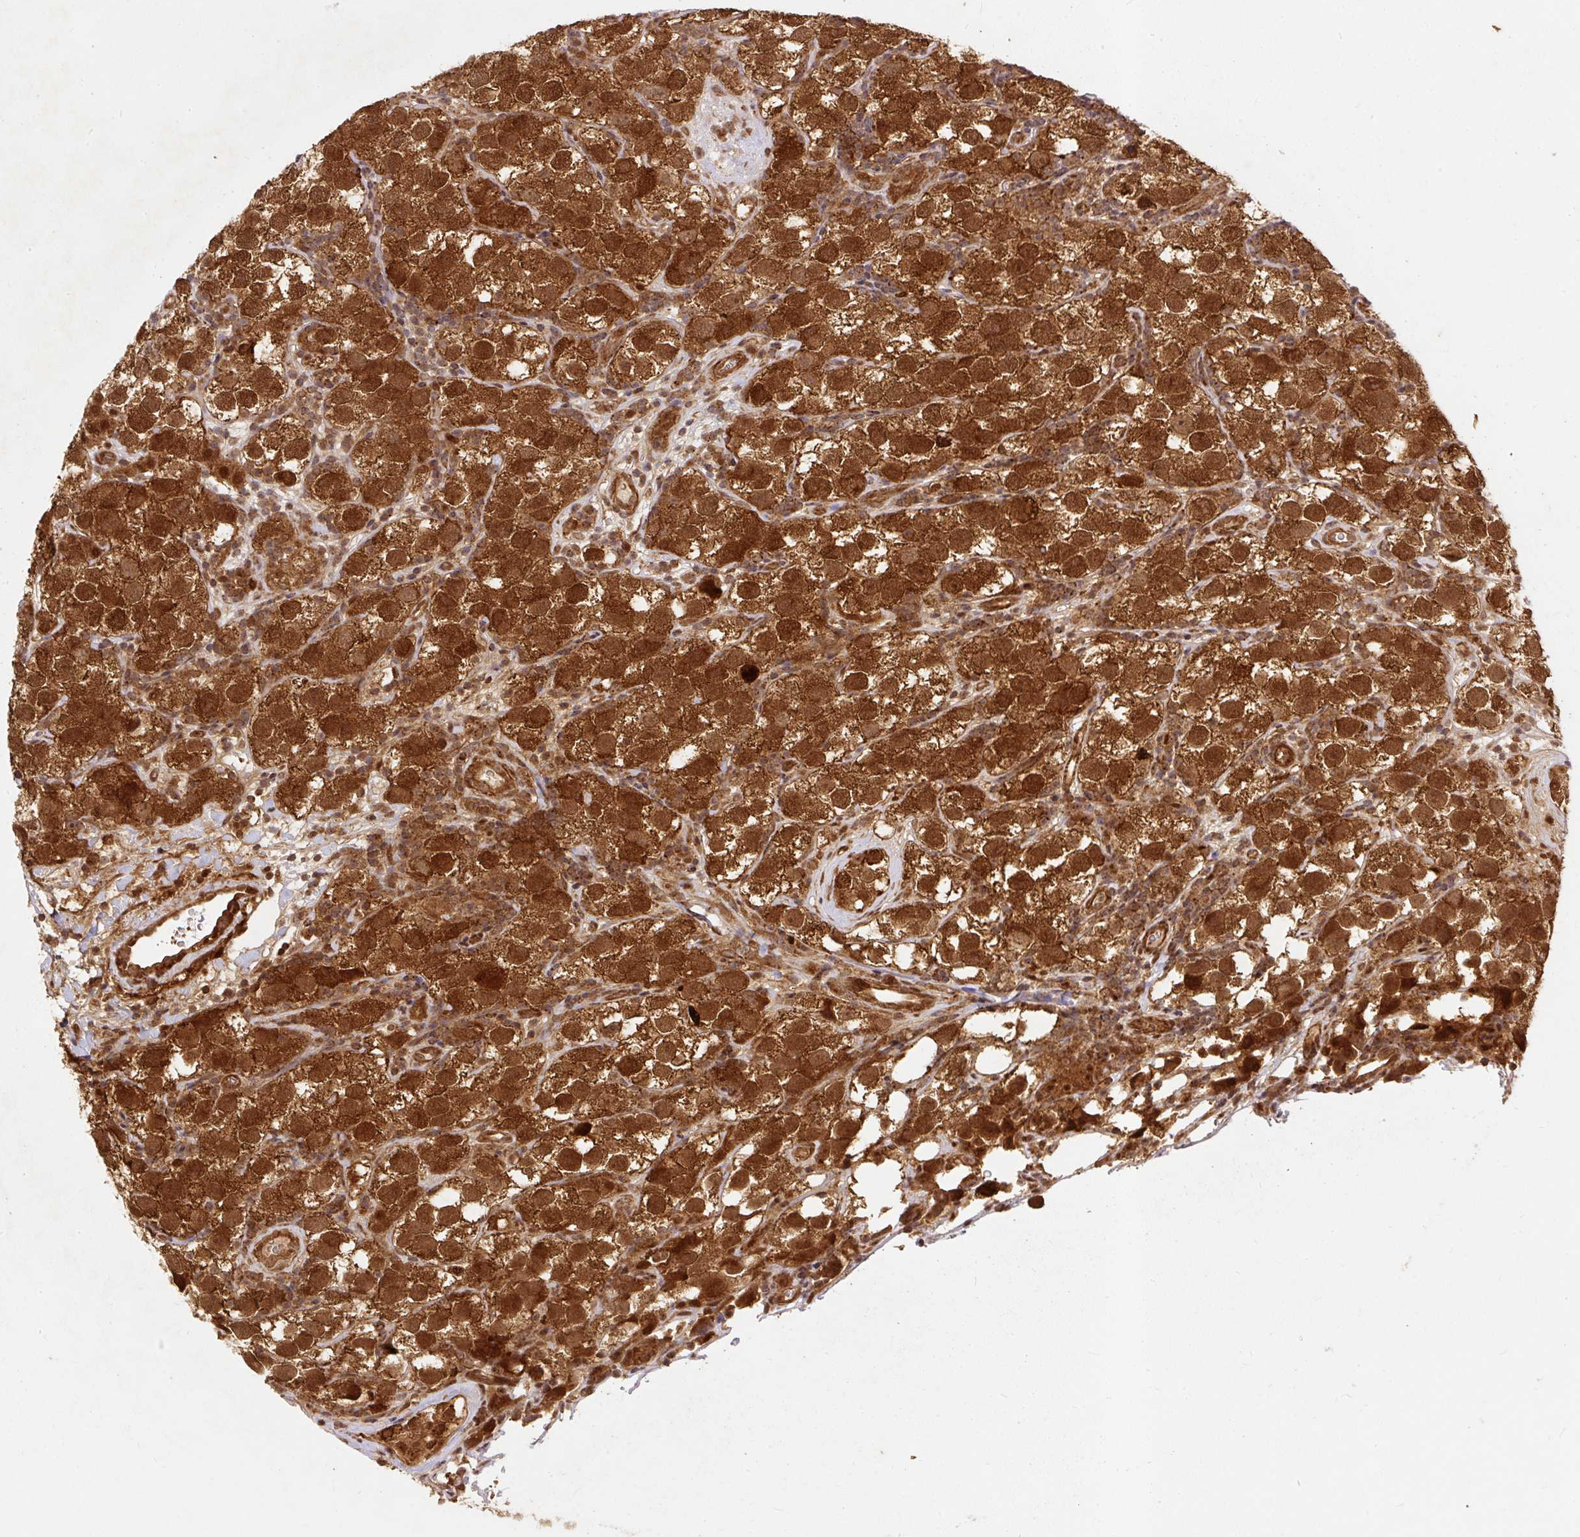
{"staining": {"intensity": "strong", "quantity": ">75%", "location": "cytoplasmic/membranous,nuclear"}, "tissue": "testis cancer", "cell_type": "Tumor cells", "image_type": "cancer", "snomed": [{"axis": "morphology", "description": "Seminoma, NOS"}, {"axis": "topography", "description": "Testis"}], "caption": "IHC image of neoplastic tissue: human testis cancer (seminoma) stained using IHC demonstrates high levels of strong protein expression localized specifically in the cytoplasmic/membranous and nuclear of tumor cells, appearing as a cytoplasmic/membranous and nuclear brown color.", "gene": "PSMD1", "patient": {"sex": "male", "age": 26}}